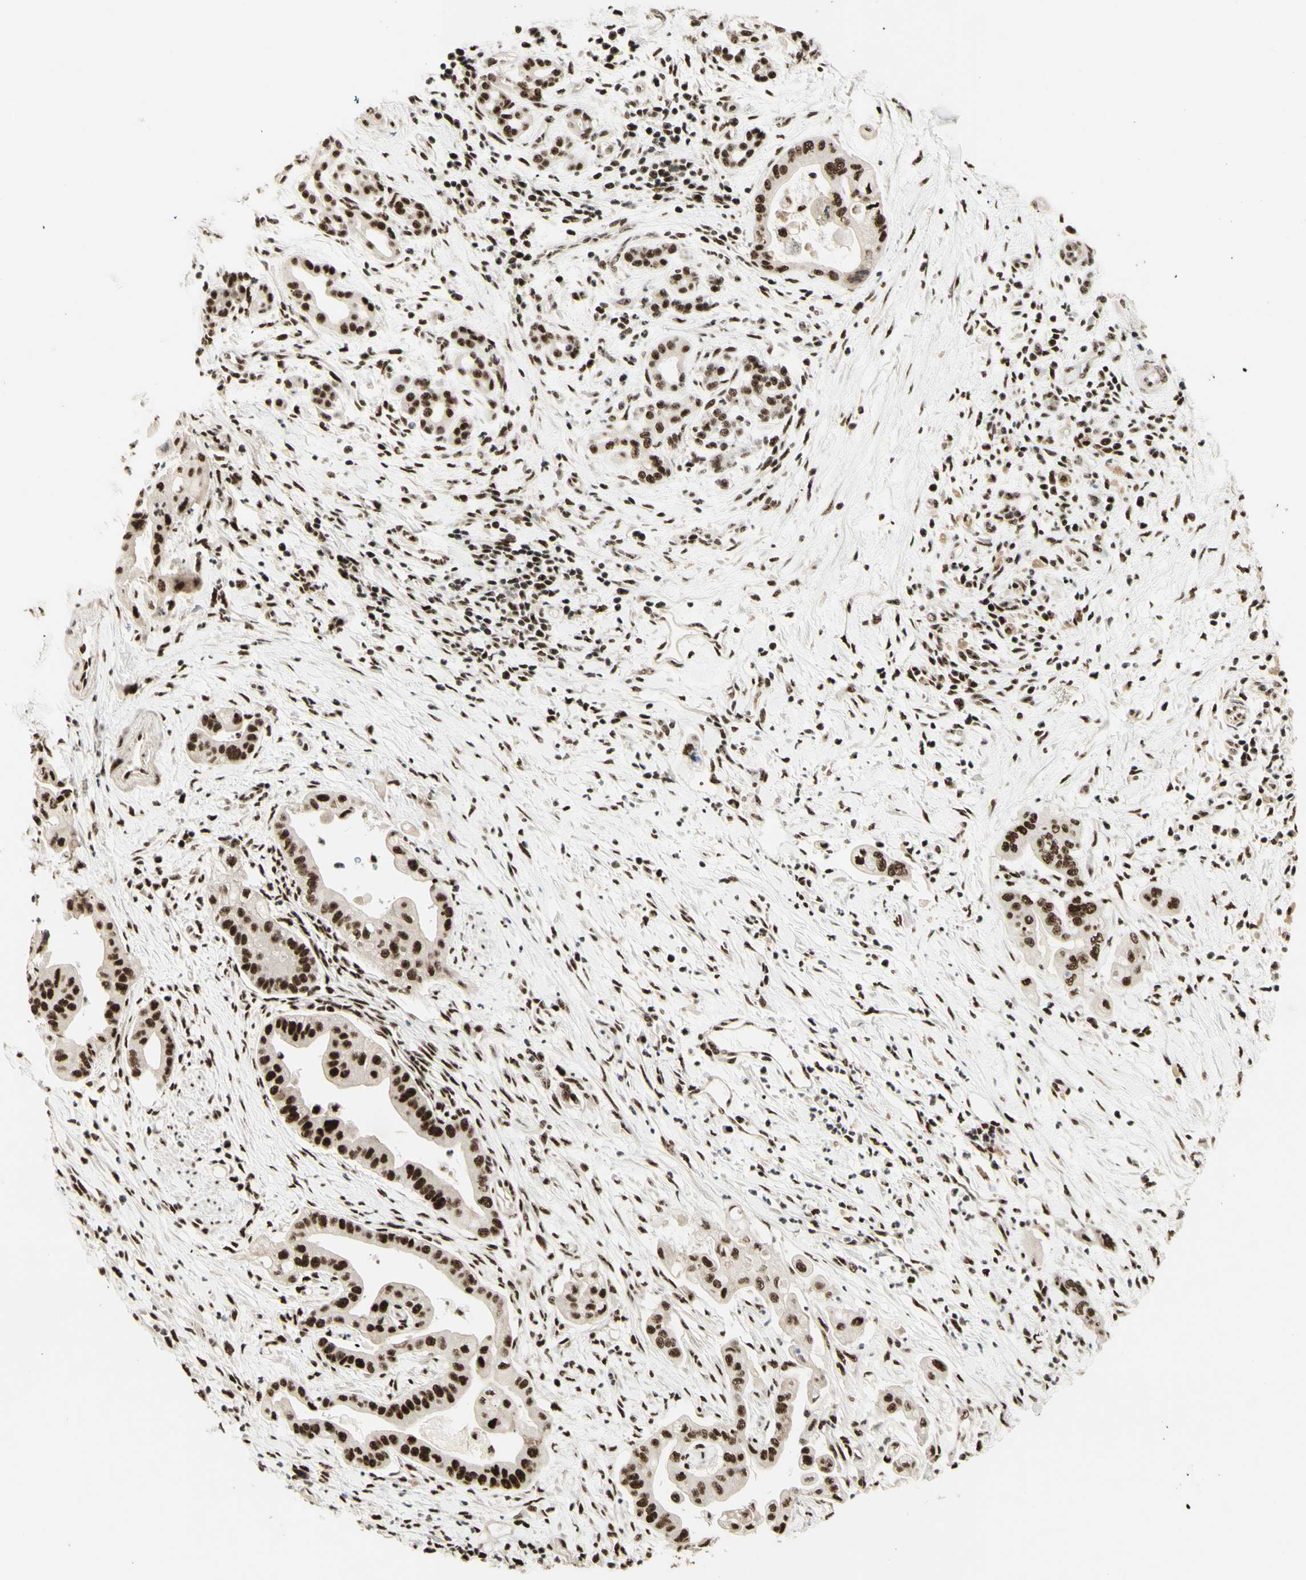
{"staining": {"intensity": "strong", "quantity": ">75%", "location": "nuclear"}, "tissue": "pancreatic cancer", "cell_type": "Tumor cells", "image_type": "cancer", "snomed": [{"axis": "morphology", "description": "Adenocarcinoma, NOS"}, {"axis": "topography", "description": "Pancreas"}], "caption": "An immunohistochemistry (IHC) micrograph of neoplastic tissue is shown. Protein staining in brown shows strong nuclear positivity in adenocarcinoma (pancreatic) within tumor cells.", "gene": "DHX9", "patient": {"sex": "female", "age": 75}}